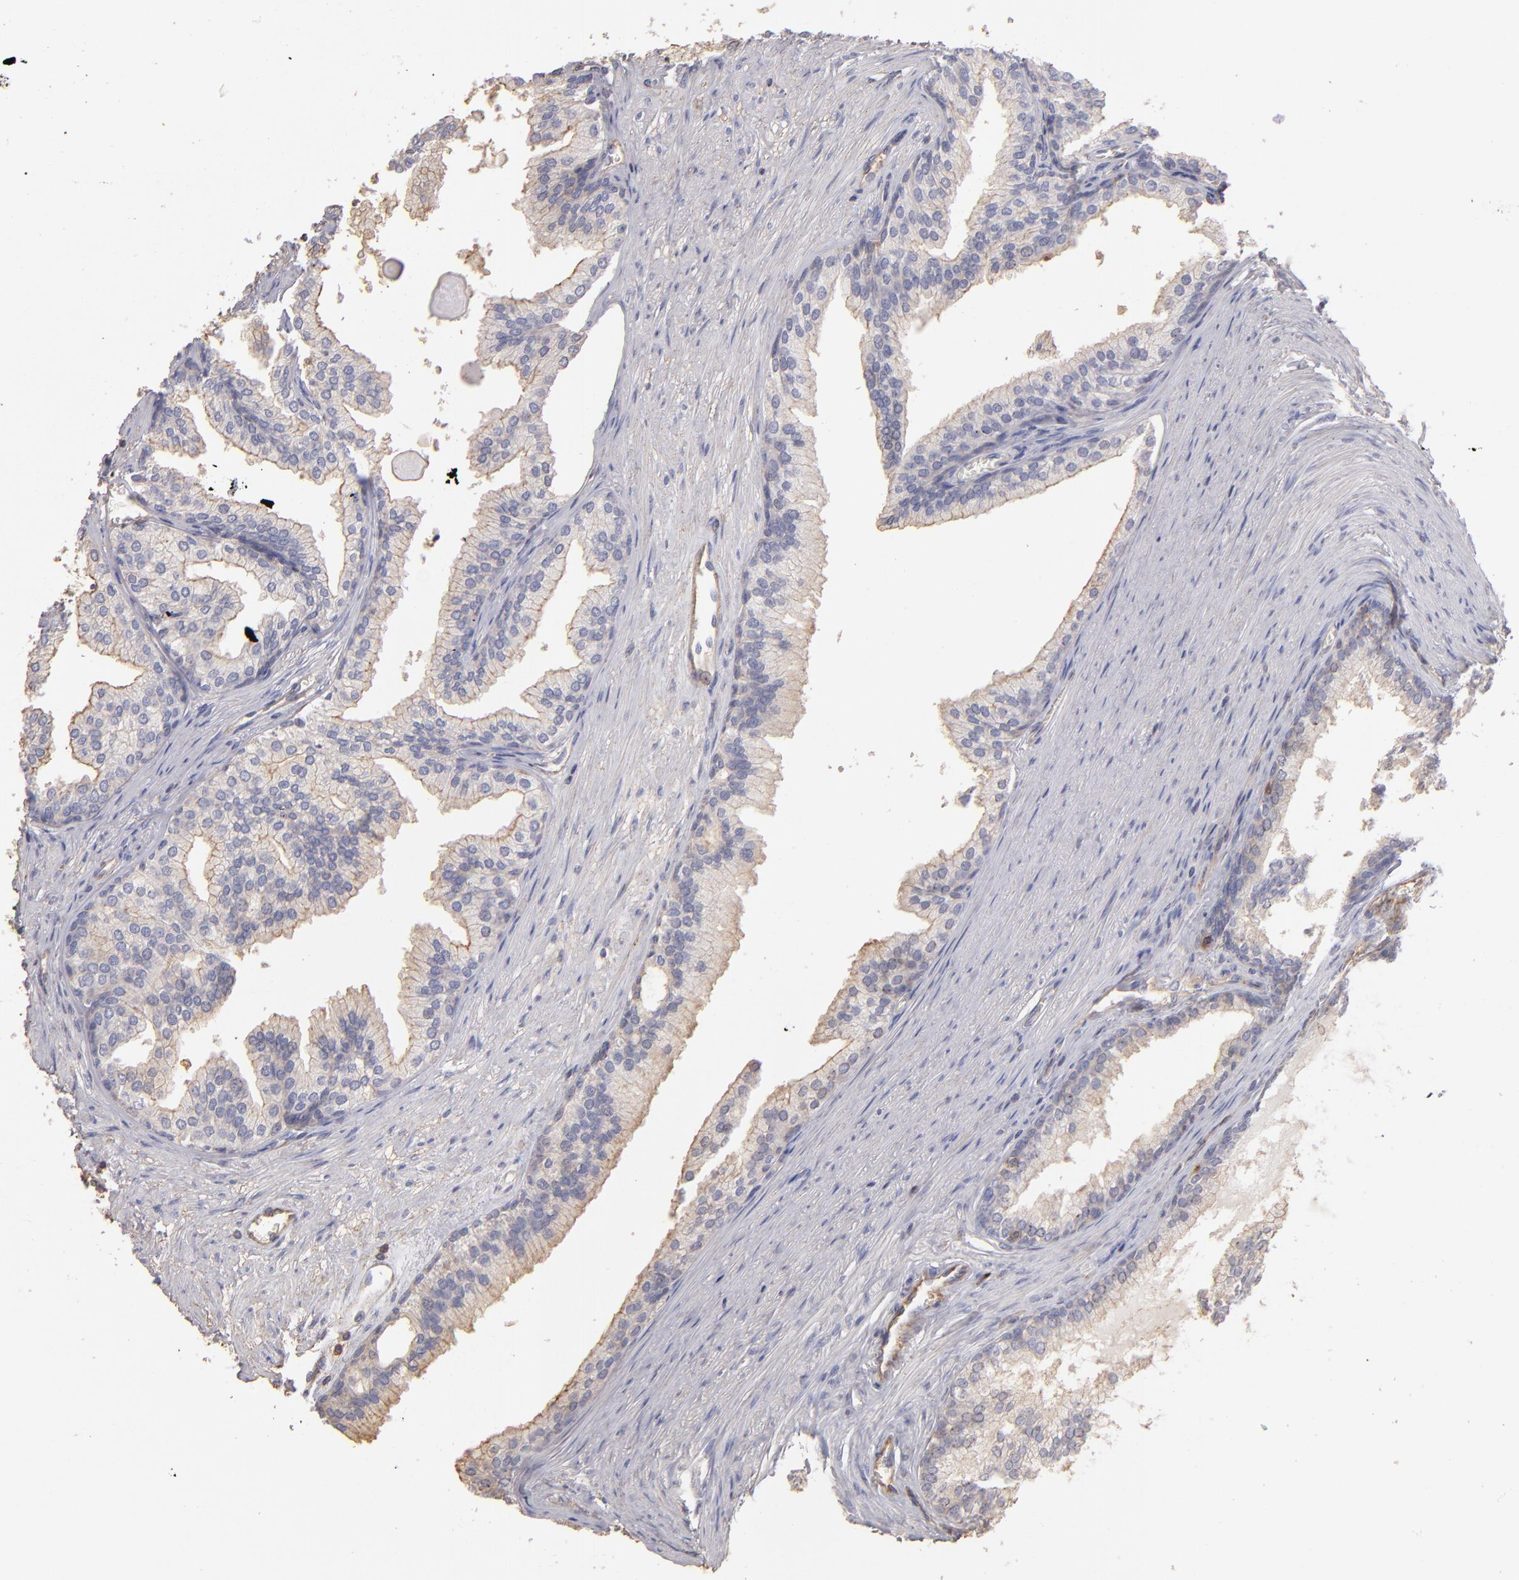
{"staining": {"intensity": "weak", "quantity": "25%-75%", "location": "cytoplasmic/membranous"}, "tissue": "prostate", "cell_type": "Glandular cells", "image_type": "normal", "snomed": [{"axis": "morphology", "description": "Normal tissue, NOS"}, {"axis": "topography", "description": "Prostate"}], "caption": "A brown stain shows weak cytoplasmic/membranous positivity of a protein in glandular cells of benign human prostate. (Brightfield microscopy of DAB IHC at high magnification).", "gene": "ABCB1", "patient": {"sex": "male", "age": 68}}